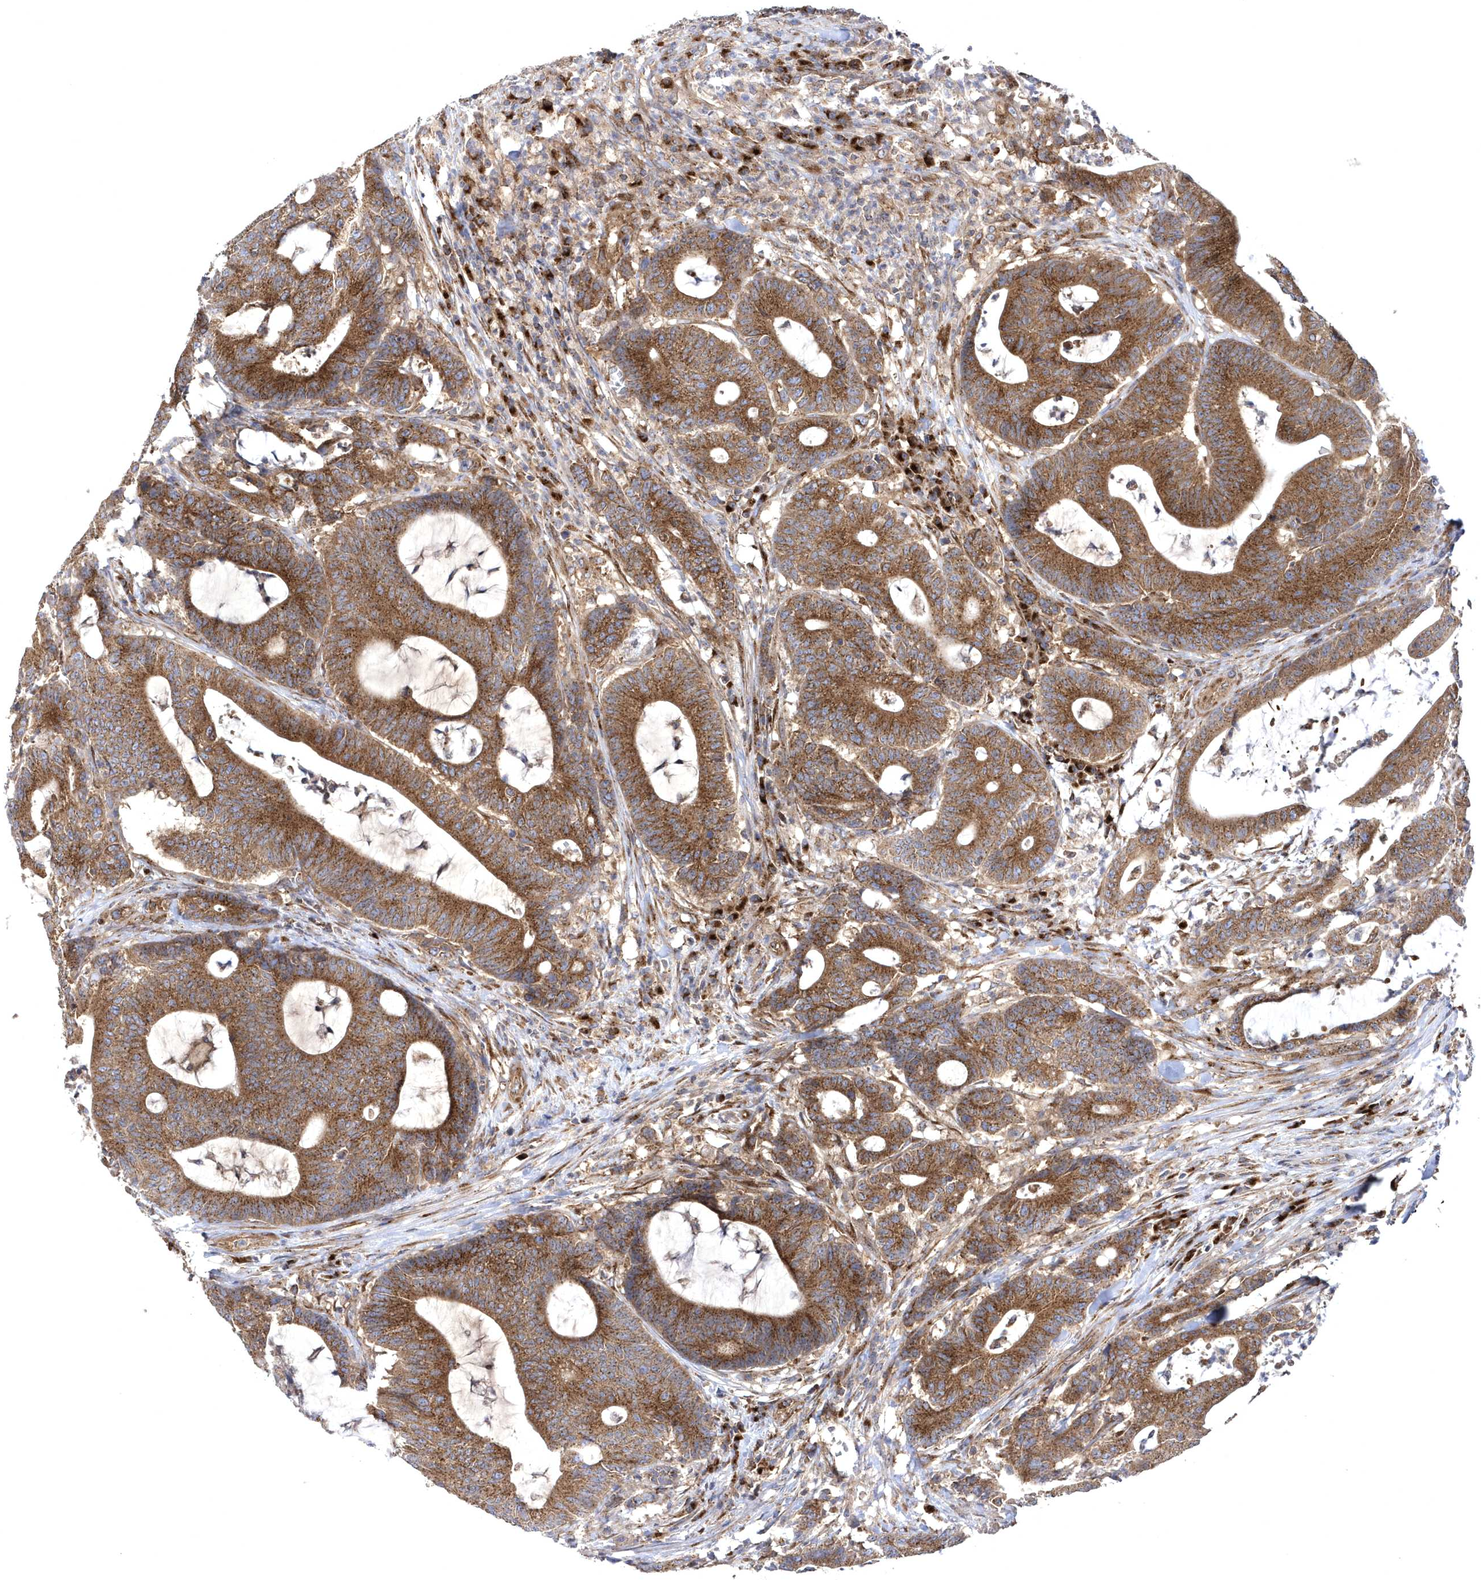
{"staining": {"intensity": "strong", "quantity": ">75%", "location": "cytoplasmic/membranous"}, "tissue": "colorectal cancer", "cell_type": "Tumor cells", "image_type": "cancer", "snomed": [{"axis": "morphology", "description": "Adenocarcinoma, NOS"}, {"axis": "topography", "description": "Colon"}], "caption": "Colorectal cancer (adenocarcinoma) tissue demonstrates strong cytoplasmic/membranous staining in approximately >75% of tumor cells", "gene": "COPB2", "patient": {"sex": "female", "age": 84}}